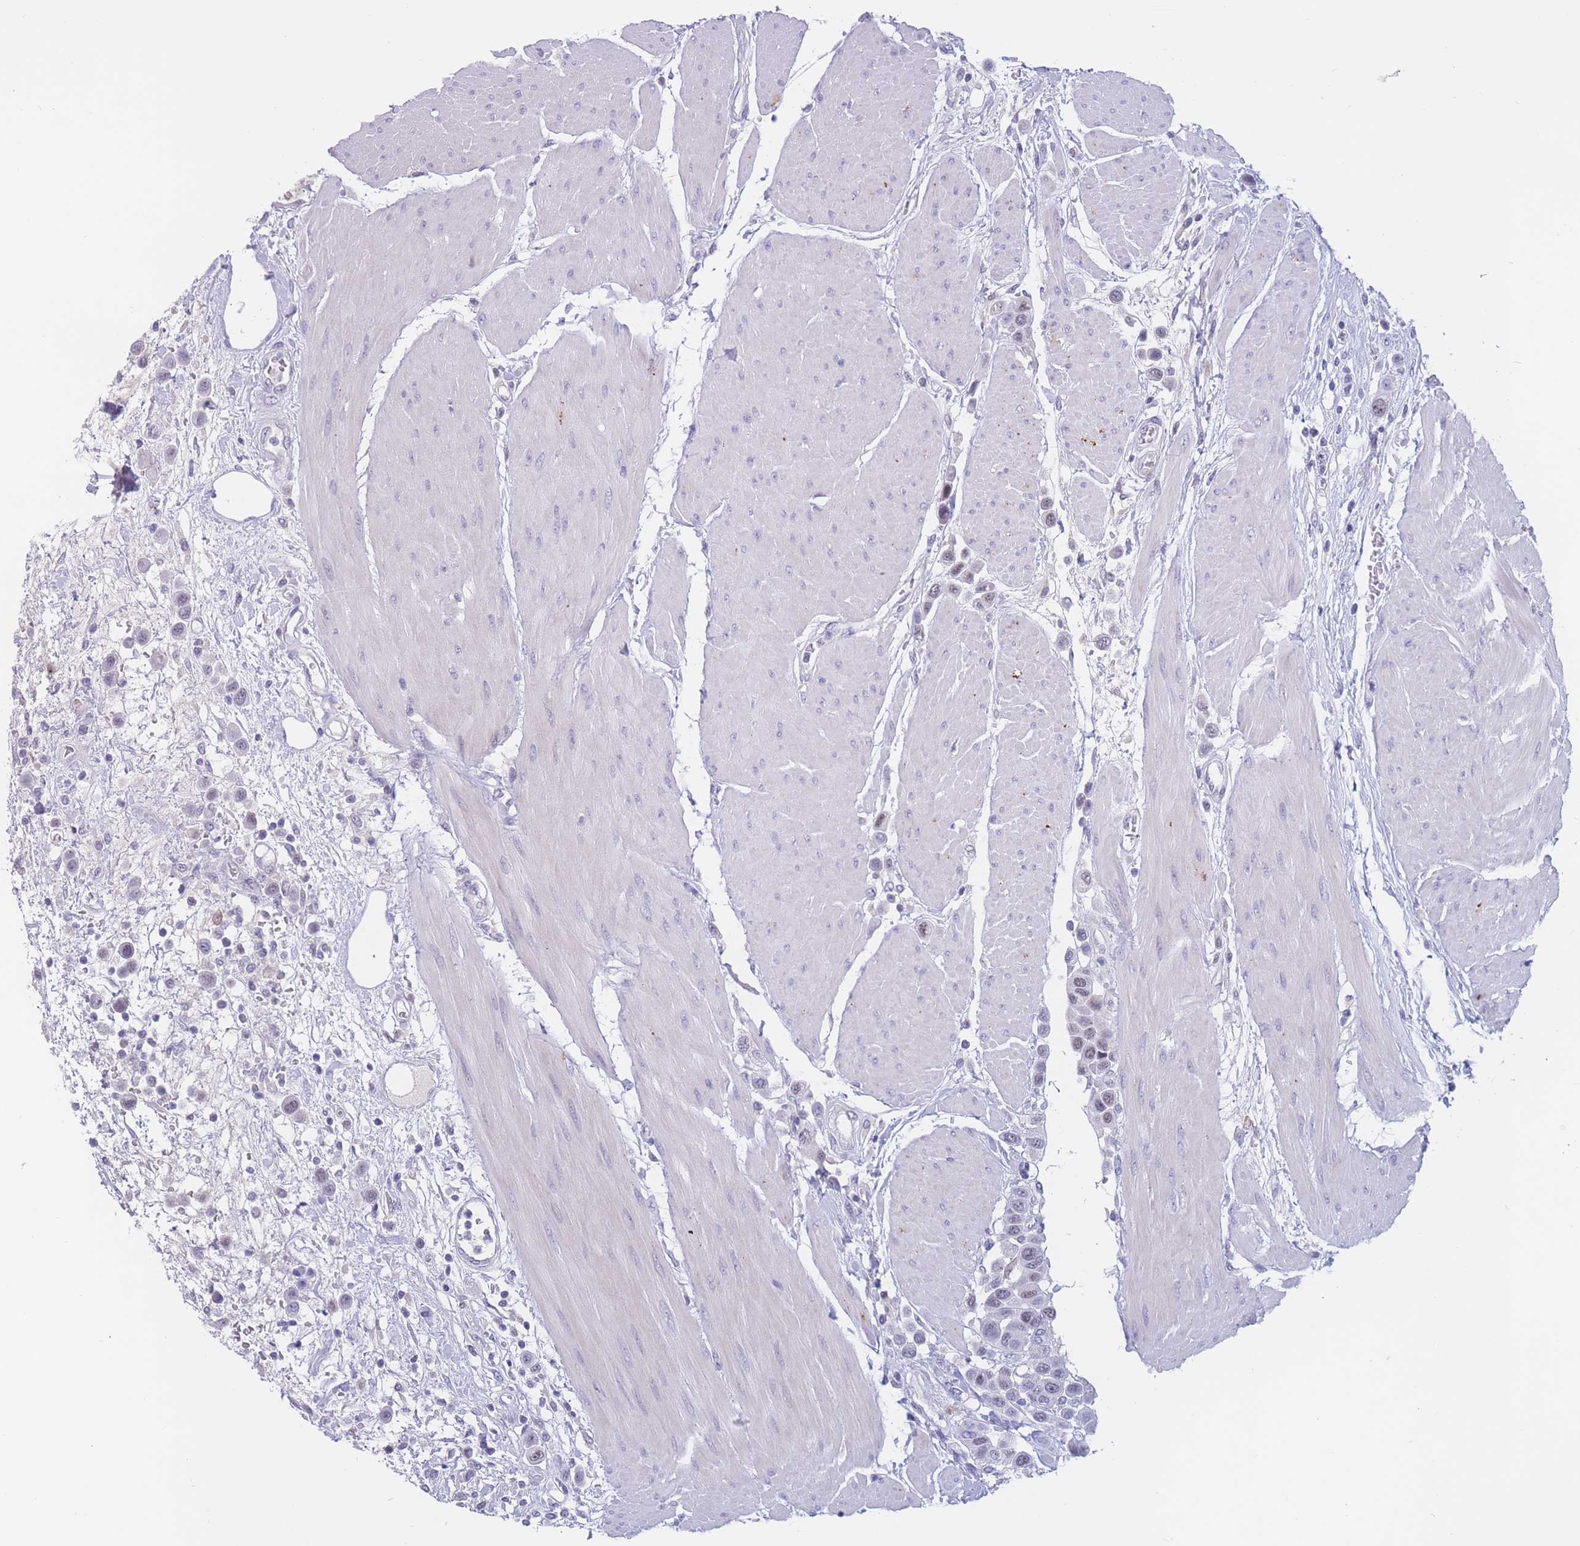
{"staining": {"intensity": "negative", "quantity": "none", "location": "none"}, "tissue": "urothelial cancer", "cell_type": "Tumor cells", "image_type": "cancer", "snomed": [{"axis": "morphology", "description": "Urothelial carcinoma, High grade"}, {"axis": "topography", "description": "Urinary bladder"}], "caption": "DAB (3,3'-diaminobenzidine) immunohistochemical staining of human high-grade urothelial carcinoma shows no significant positivity in tumor cells.", "gene": "BOP1", "patient": {"sex": "male", "age": 50}}